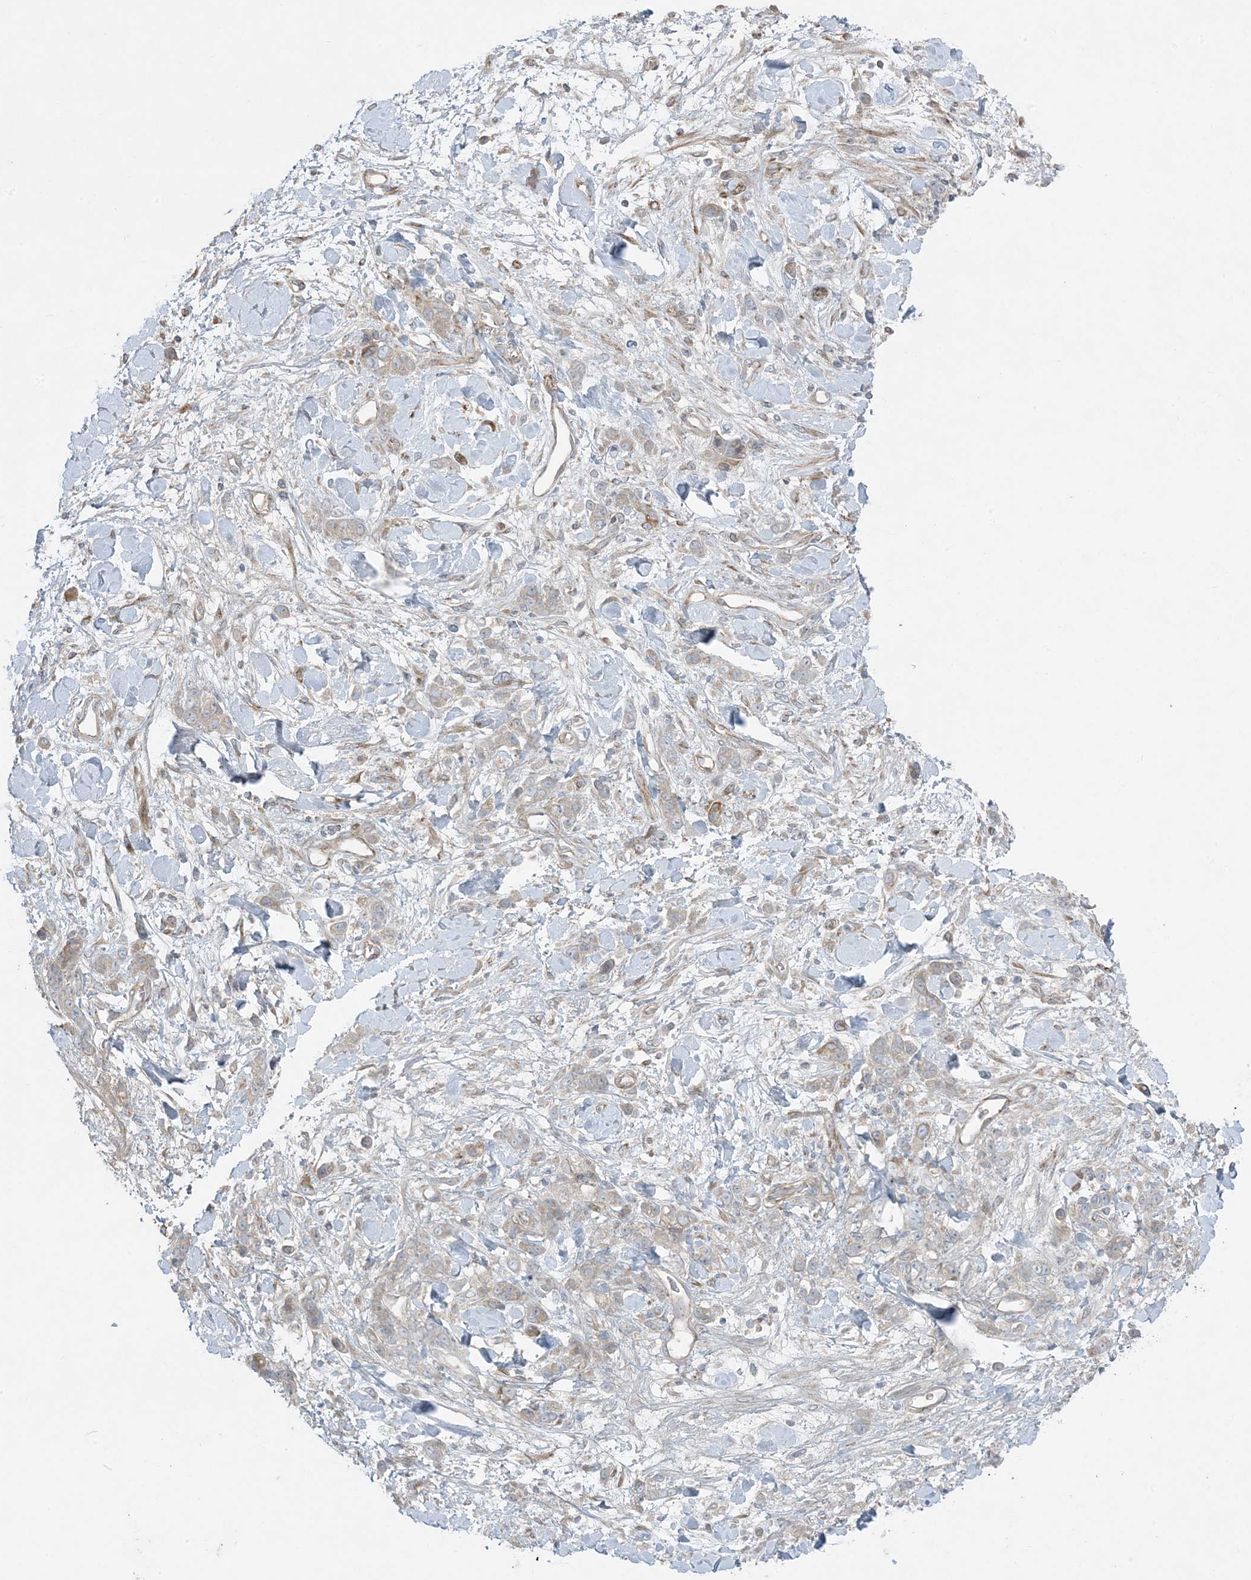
{"staining": {"intensity": "negative", "quantity": "none", "location": "none"}, "tissue": "stomach cancer", "cell_type": "Tumor cells", "image_type": "cancer", "snomed": [{"axis": "morphology", "description": "Normal tissue, NOS"}, {"axis": "morphology", "description": "Adenocarcinoma, NOS"}, {"axis": "topography", "description": "Stomach"}], "caption": "This is a photomicrograph of IHC staining of stomach adenocarcinoma, which shows no positivity in tumor cells.", "gene": "PIK3R4", "patient": {"sex": "male", "age": 82}}